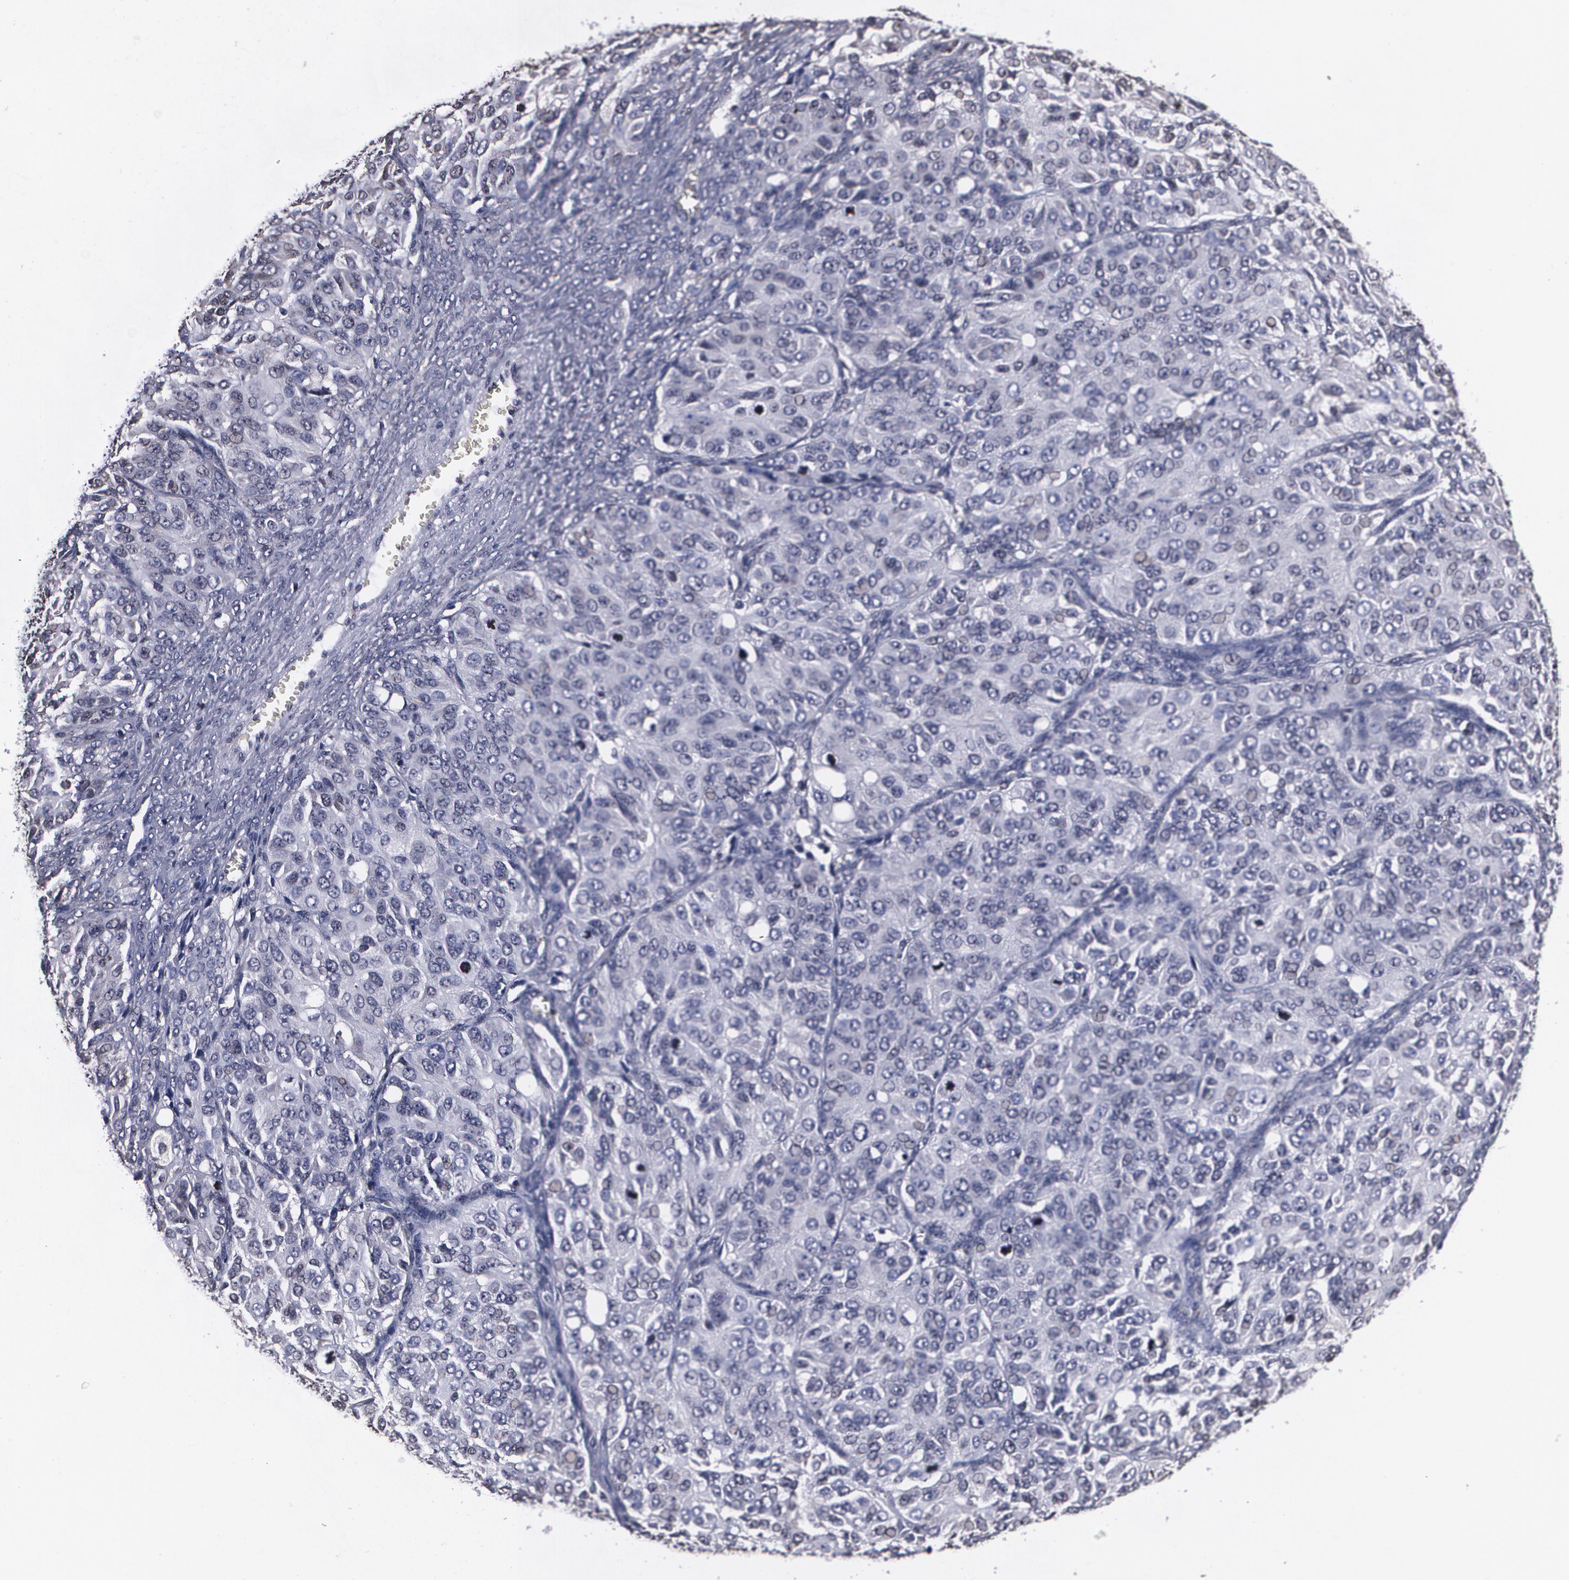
{"staining": {"intensity": "negative", "quantity": "none", "location": "none"}, "tissue": "ovarian cancer", "cell_type": "Tumor cells", "image_type": "cancer", "snomed": [{"axis": "morphology", "description": "Carcinoma, endometroid"}, {"axis": "topography", "description": "Ovary"}], "caption": "Endometroid carcinoma (ovarian) was stained to show a protein in brown. There is no significant staining in tumor cells. (Stains: DAB IHC with hematoxylin counter stain, Microscopy: brightfield microscopy at high magnification).", "gene": "MVP", "patient": {"sex": "female", "age": 51}}